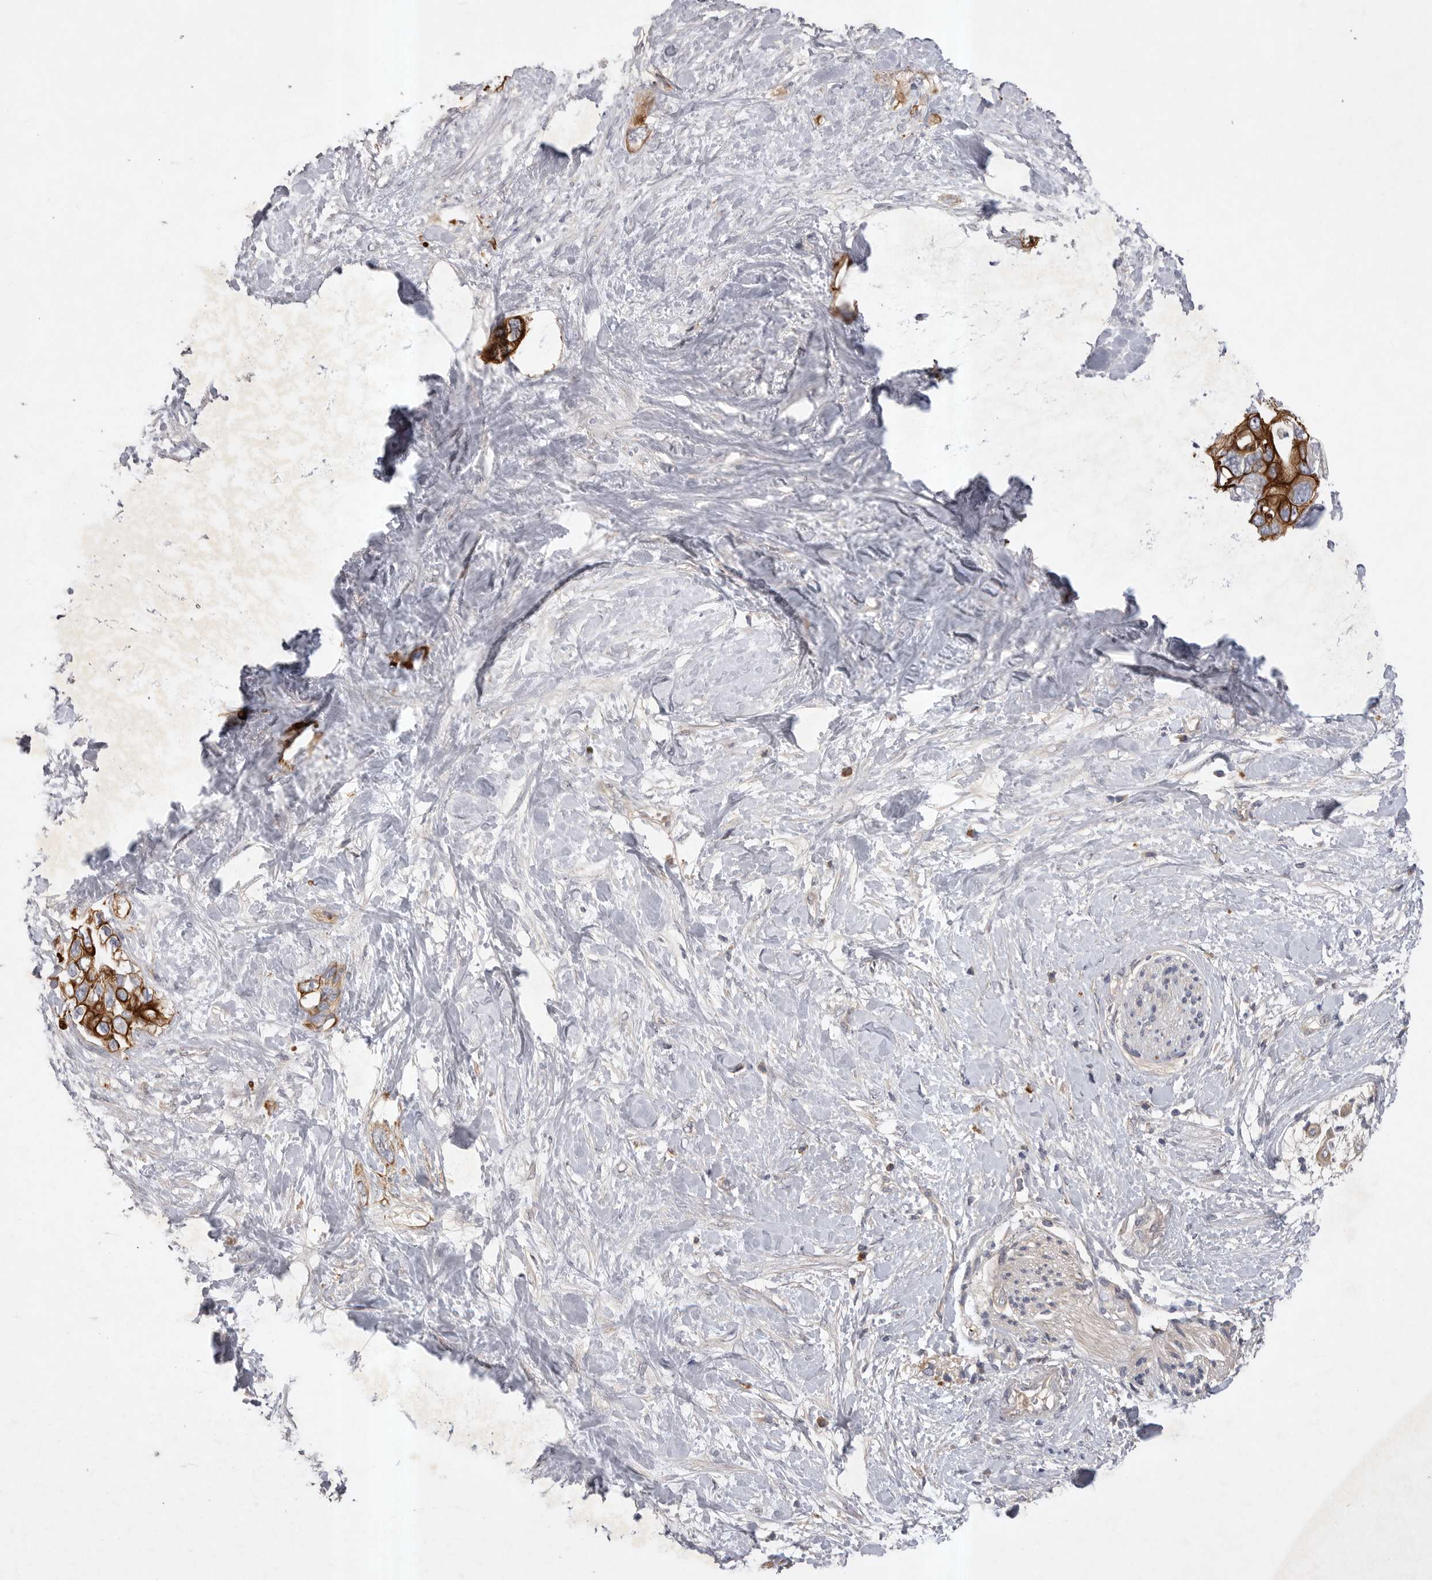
{"staining": {"intensity": "strong", "quantity": ">75%", "location": "cytoplasmic/membranous"}, "tissue": "pancreatic cancer", "cell_type": "Tumor cells", "image_type": "cancer", "snomed": [{"axis": "morphology", "description": "Adenocarcinoma, NOS"}, {"axis": "topography", "description": "Pancreas"}], "caption": "A high-resolution micrograph shows immunohistochemistry staining of pancreatic adenocarcinoma, which reveals strong cytoplasmic/membranous expression in approximately >75% of tumor cells. (DAB (3,3'-diaminobenzidine) IHC with brightfield microscopy, high magnification).", "gene": "DHDDS", "patient": {"sex": "female", "age": 56}}